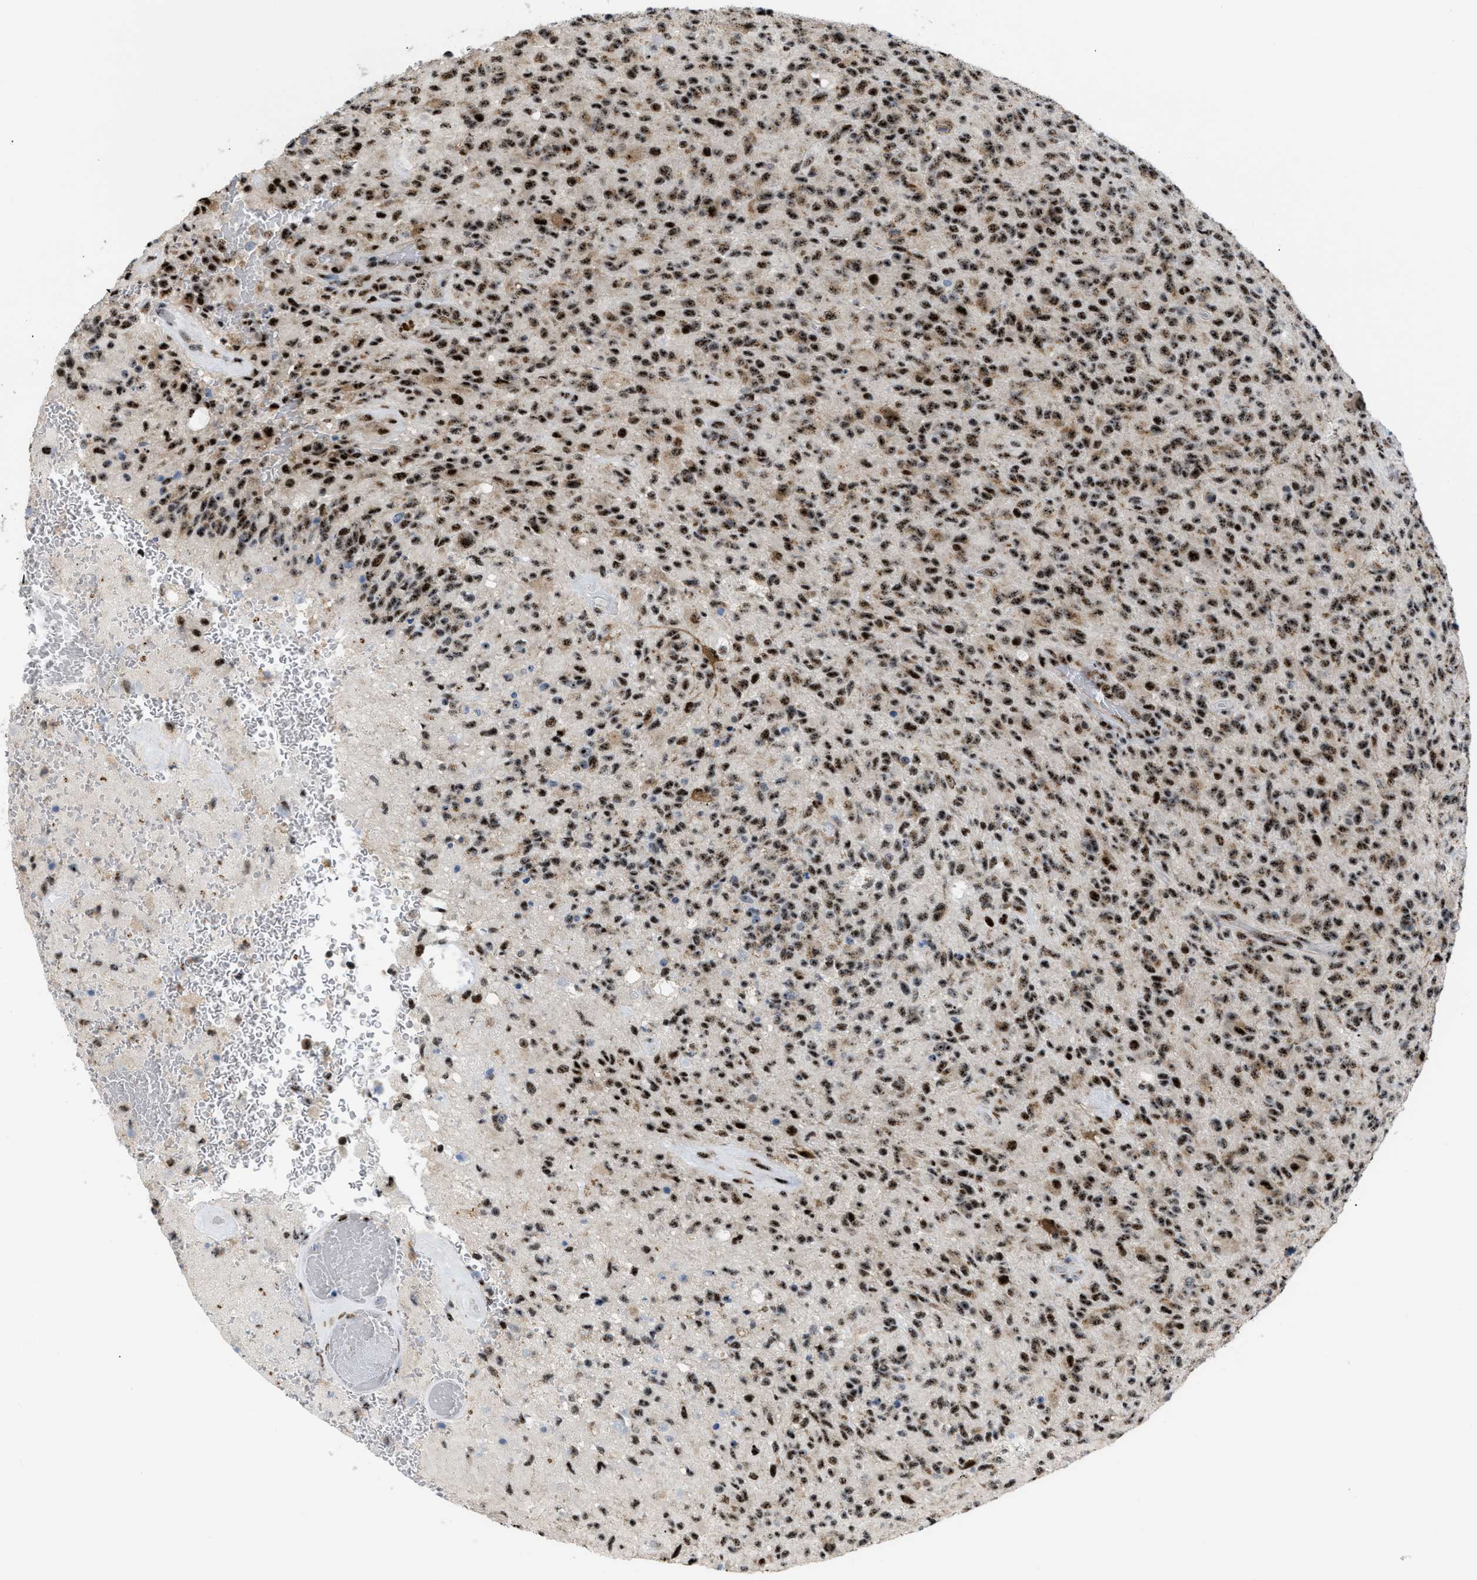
{"staining": {"intensity": "strong", "quantity": ">75%", "location": "cytoplasmic/membranous,nuclear"}, "tissue": "glioma", "cell_type": "Tumor cells", "image_type": "cancer", "snomed": [{"axis": "morphology", "description": "Glioma, malignant, High grade"}, {"axis": "topography", "description": "Brain"}], "caption": "Immunohistochemistry (IHC) image of neoplastic tissue: human malignant glioma (high-grade) stained using immunohistochemistry displays high levels of strong protein expression localized specifically in the cytoplasmic/membranous and nuclear of tumor cells, appearing as a cytoplasmic/membranous and nuclear brown color.", "gene": "CDR2", "patient": {"sex": "male", "age": 71}}